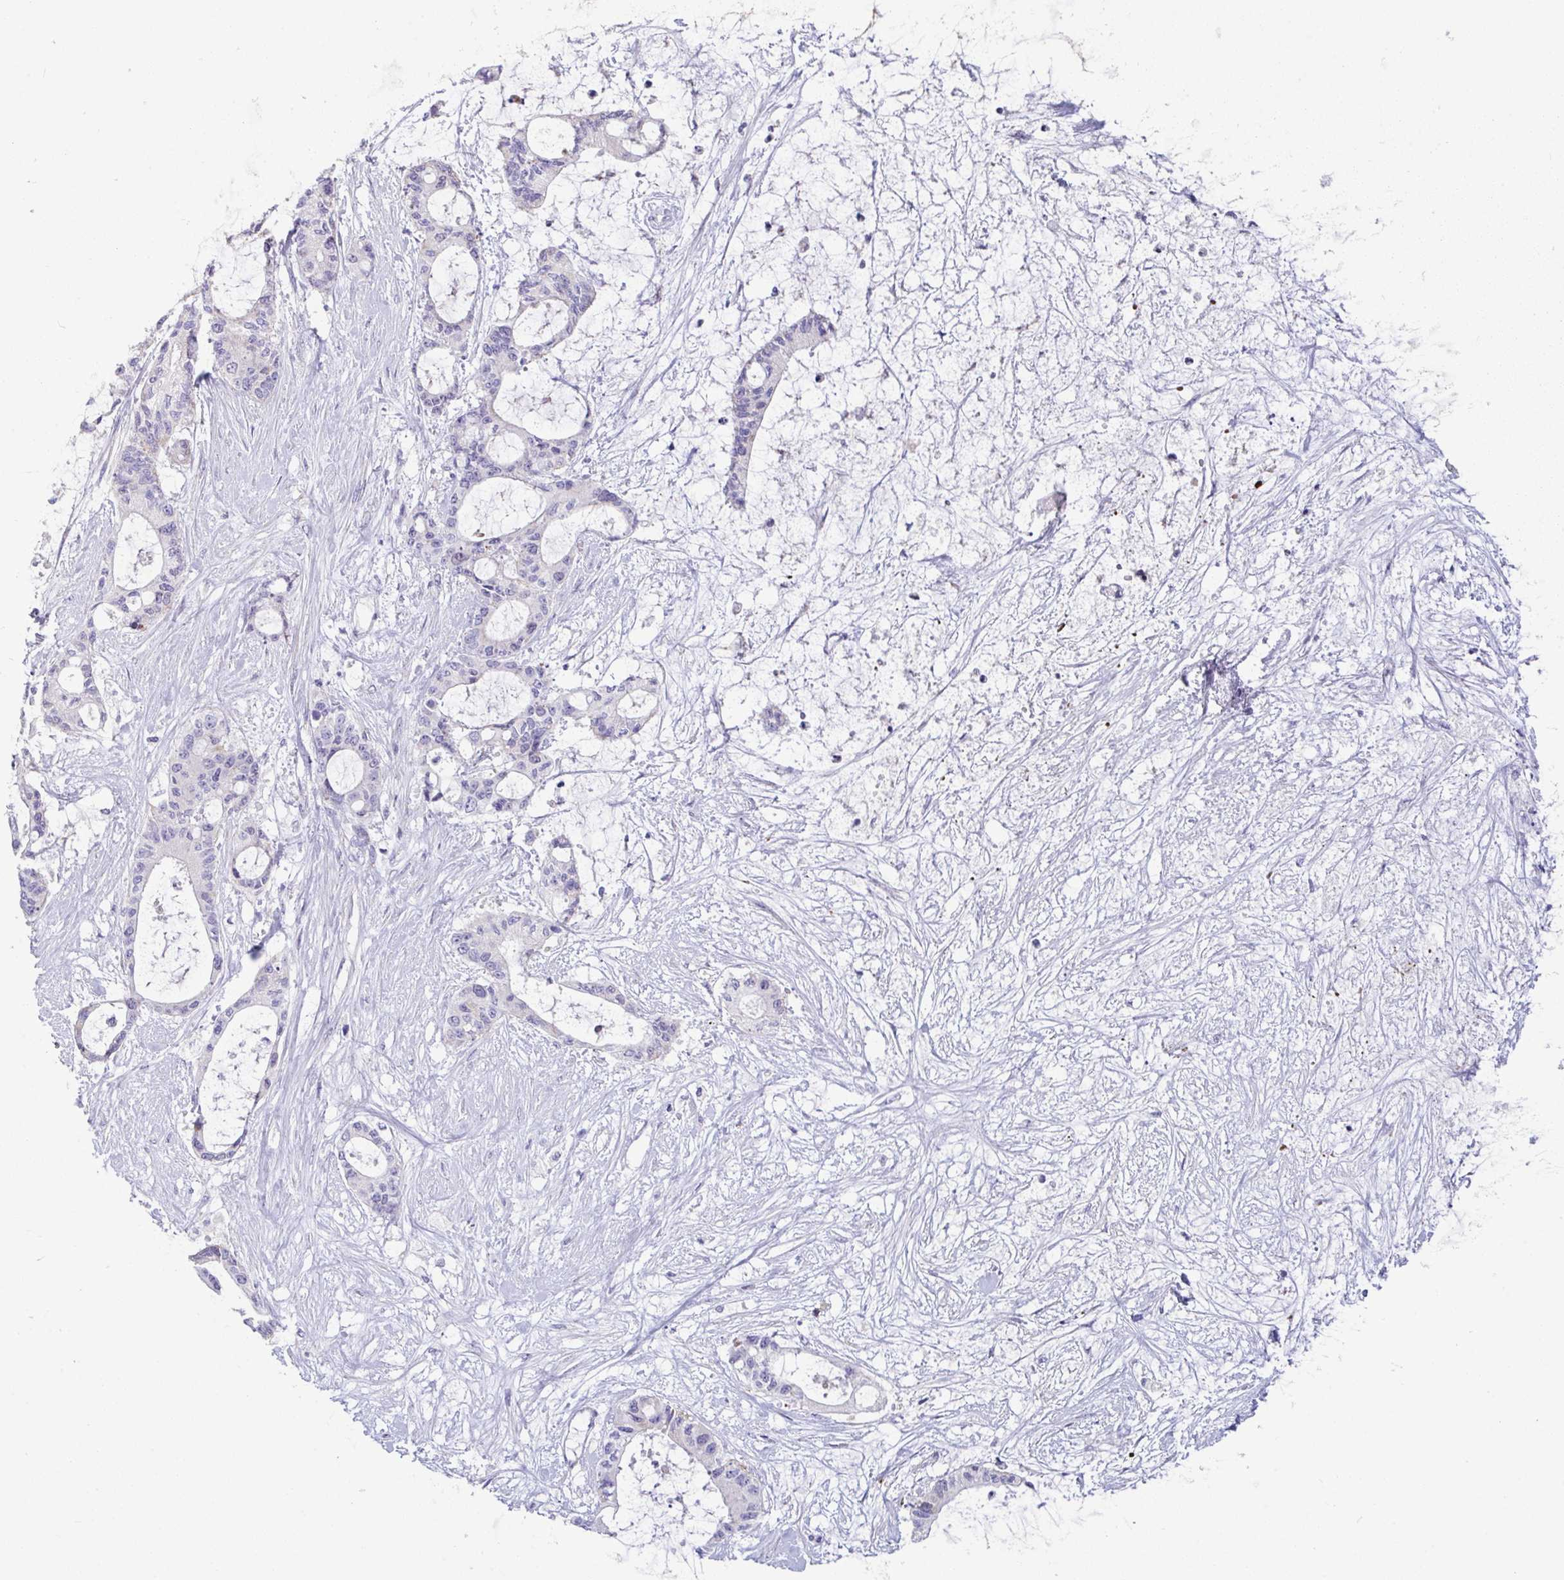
{"staining": {"intensity": "negative", "quantity": "none", "location": "none"}, "tissue": "liver cancer", "cell_type": "Tumor cells", "image_type": "cancer", "snomed": [{"axis": "morphology", "description": "Normal tissue, NOS"}, {"axis": "morphology", "description": "Cholangiocarcinoma"}, {"axis": "topography", "description": "Liver"}, {"axis": "topography", "description": "Peripheral nerve tissue"}], "caption": "Immunohistochemistry photomicrograph of neoplastic tissue: liver cancer stained with DAB (3,3'-diaminobenzidine) shows no significant protein expression in tumor cells.", "gene": "DTX3", "patient": {"sex": "female", "age": 73}}